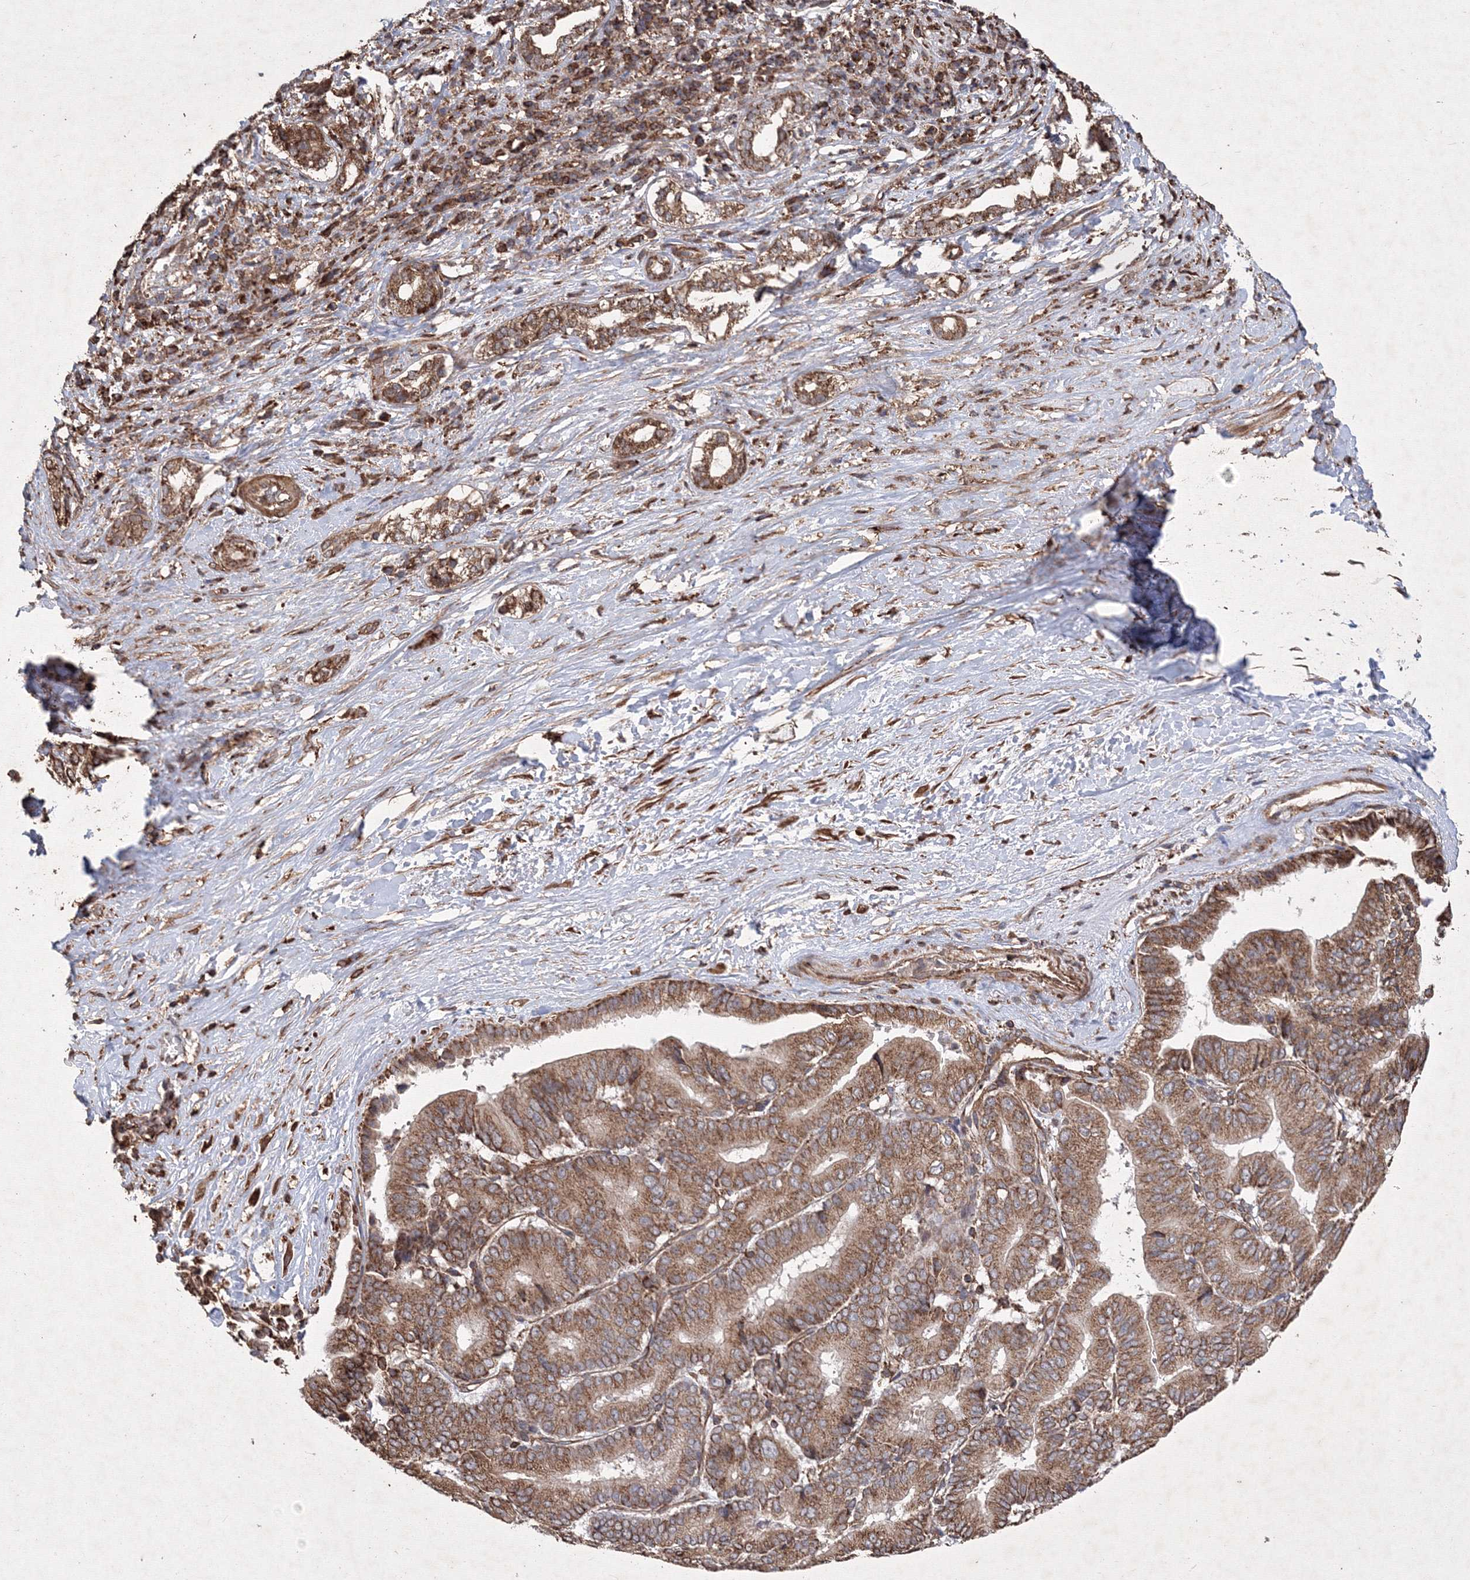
{"staining": {"intensity": "moderate", "quantity": ">75%", "location": "cytoplasmic/membranous"}, "tissue": "liver cancer", "cell_type": "Tumor cells", "image_type": "cancer", "snomed": [{"axis": "morphology", "description": "Cholangiocarcinoma"}, {"axis": "topography", "description": "Liver"}], "caption": "This is an image of immunohistochemistry staining of liver cholangiocarcinoma, which shows moderate staining in the cytoplasmic/membranous of tumor cells.", "gene": "TMEM139", "patient": {"sex": "female", "age": 75}}